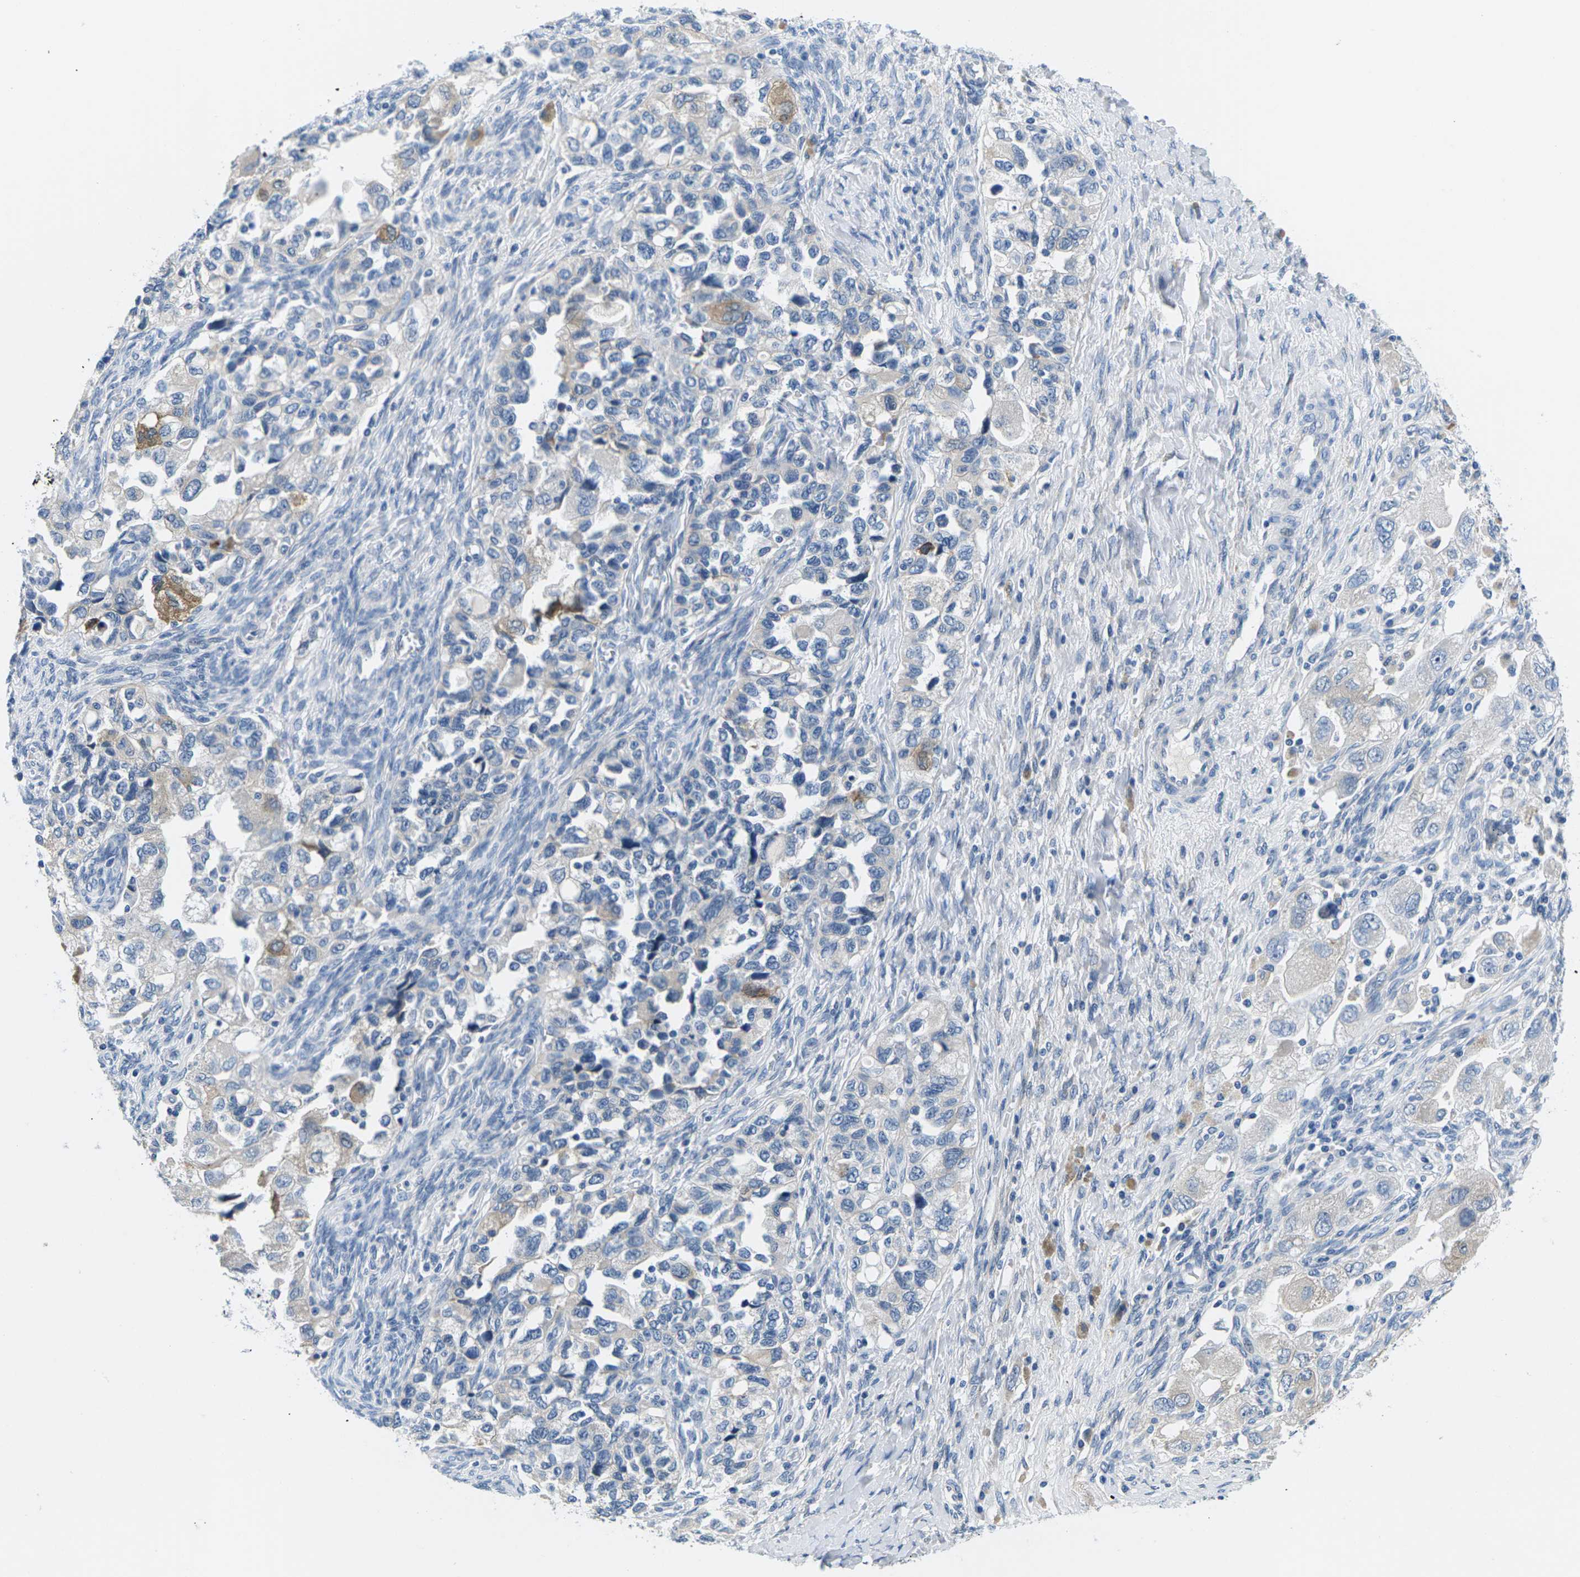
{"staining": {"intensity": "moderate", "quantity": "<25%", "location": "cytoplasmic/membranous"}, "tissue": "ovarian cancer", "cell_type": "Tumor cells", "image_type": "cancer", "snomed": [{"axis": "morphology", "description": "Carcinoma, NOS"}, {"axis": "morphology", "description": "Cystadenocarcinoma, serous, NOS"}, {"axis": "topography", "description": "Ovary"}], "caption": "Moderate cytoplasmic/membranous protein positivity is appreciated in about <25% of tumor cells in serous cystadenocarcinoma (ovarian). Nuclei are stained in blue.", "gene": "TSPAN2", "patient": {"sex": "female", "age": 69}}